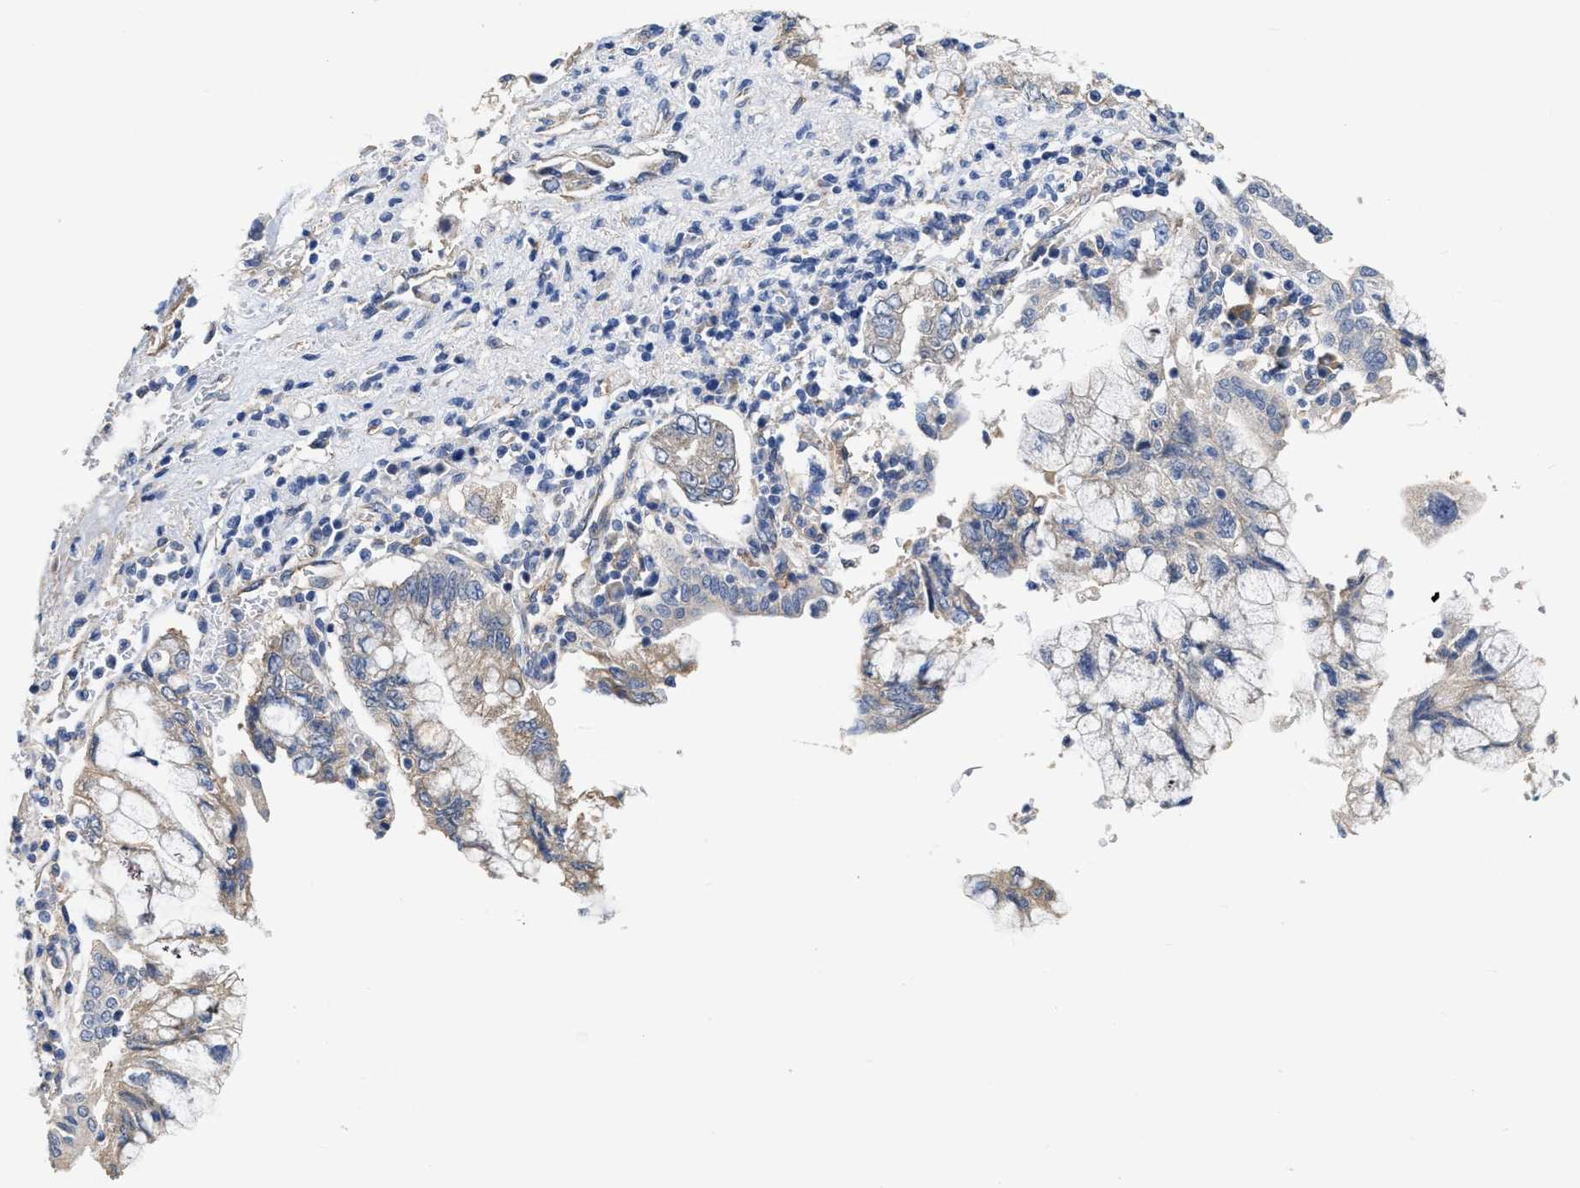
{"staining": {"intensity": "weak", "quantity": "<25%", "location": "cytoplasmic/membranous"}, "tissue": "pancreatic cancer", "cell_type": "Tumor cells", "image_type": "cancer", "snomed": [{"axis": "morphology", "description": "Adenocarcinoma, NOS"}, {"axis": "topography", "description": "Pancreas"}], "caption": "Immunohistochemical staining of pancreatic adenocarcinoma shows no significant staining in tumor cells.", "gene": "C22orf42", "patient": {"sex": "female", "age": 73}}